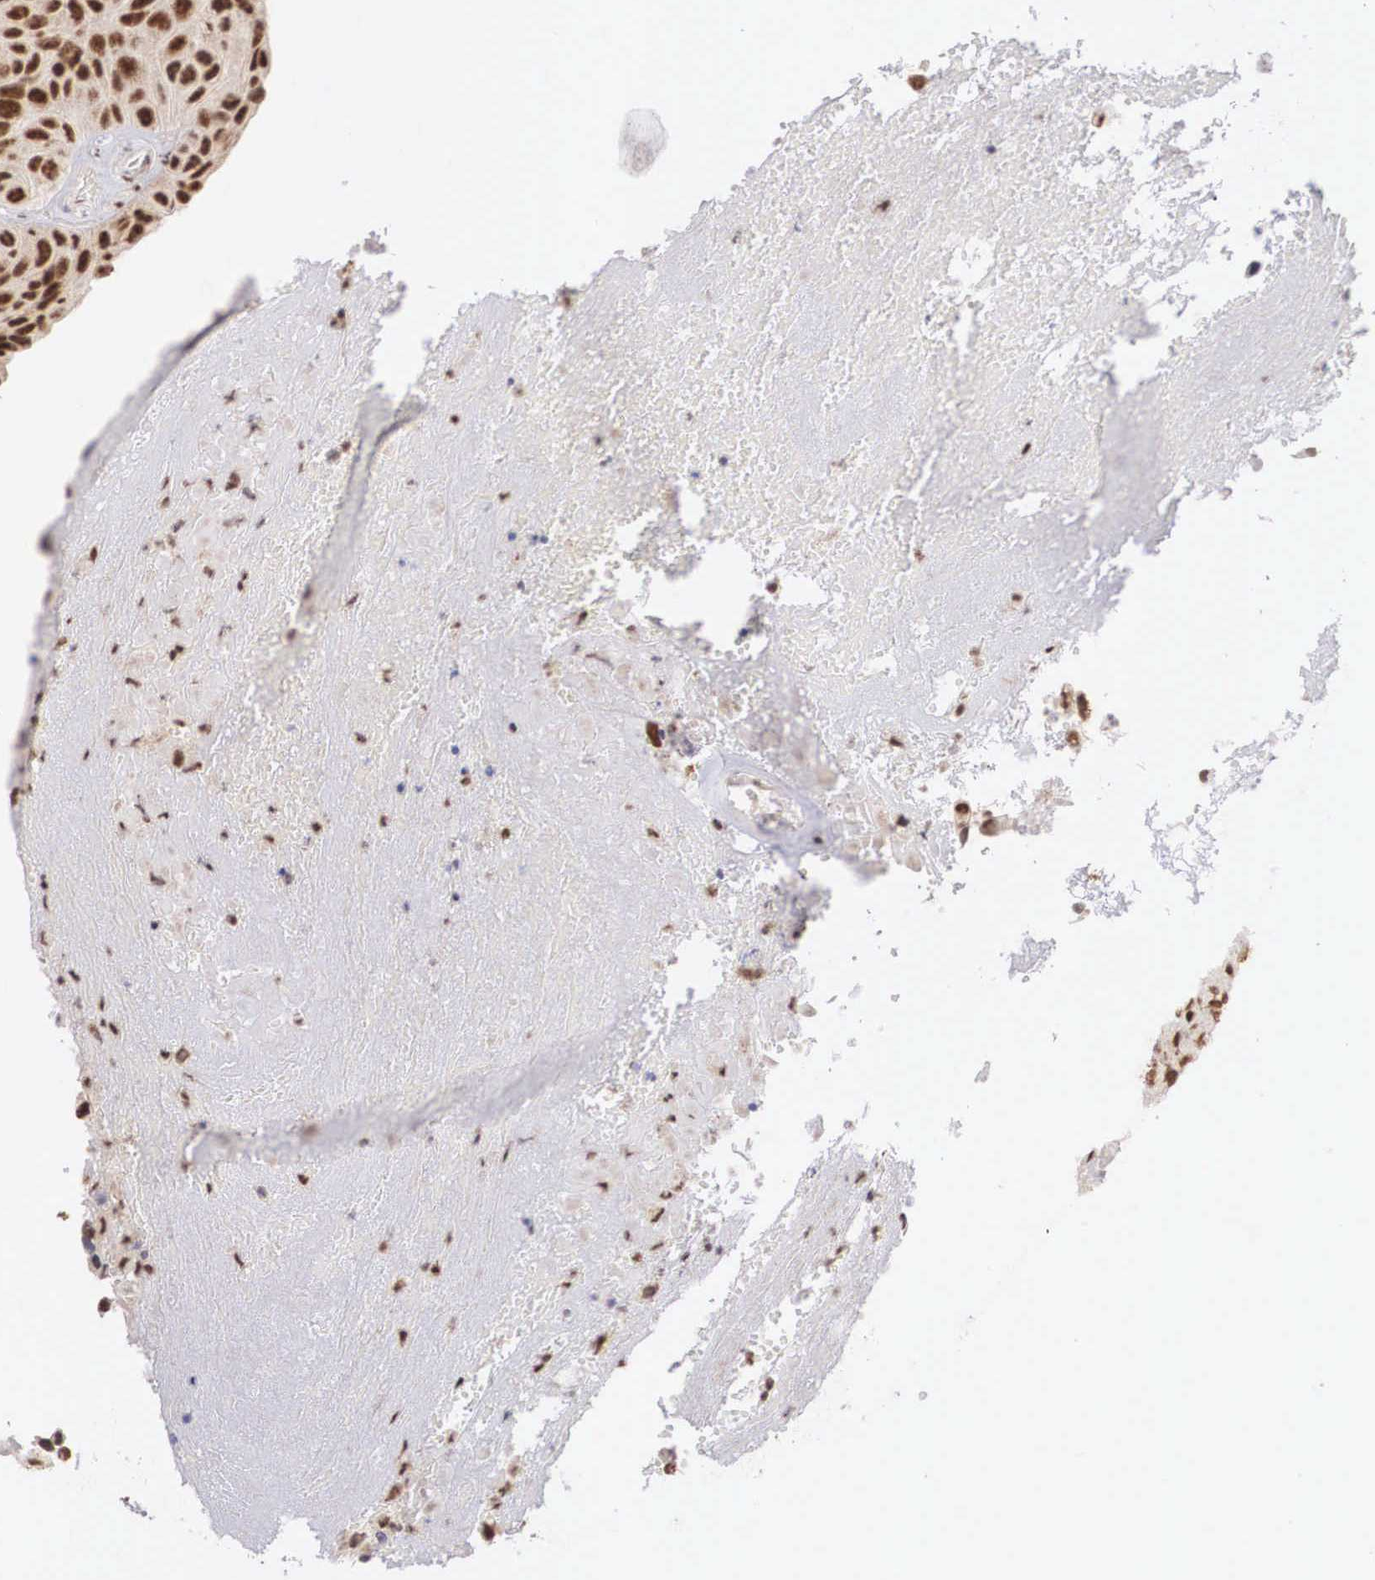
{"staining": {"intensity": "strong", "quantity": ">75%", "location": "nuclear"}, "tissue": "urothelial cancer", "cell_type": "Tumor cells", "image_type": "cancer", "snomed": [{"axis": "morphology", "description": "Urothelial carcinoma, High grade"}, {"axis": "topography", "description": "Urinary bladder"}], "caption": "IHC staining of urothelial cancer, which displays high levels of strong nuclear staining in about >75% of tumor cells indicating strong nuclear protein expression. The staining was performed using DAB (3,3'-diaminobenzidine) (brown) for protein detection and nuclei were counterstained in hematoxylin (blue).", "gene": "HTATSF1", "patient": {"sex": "male", "age": 66}}